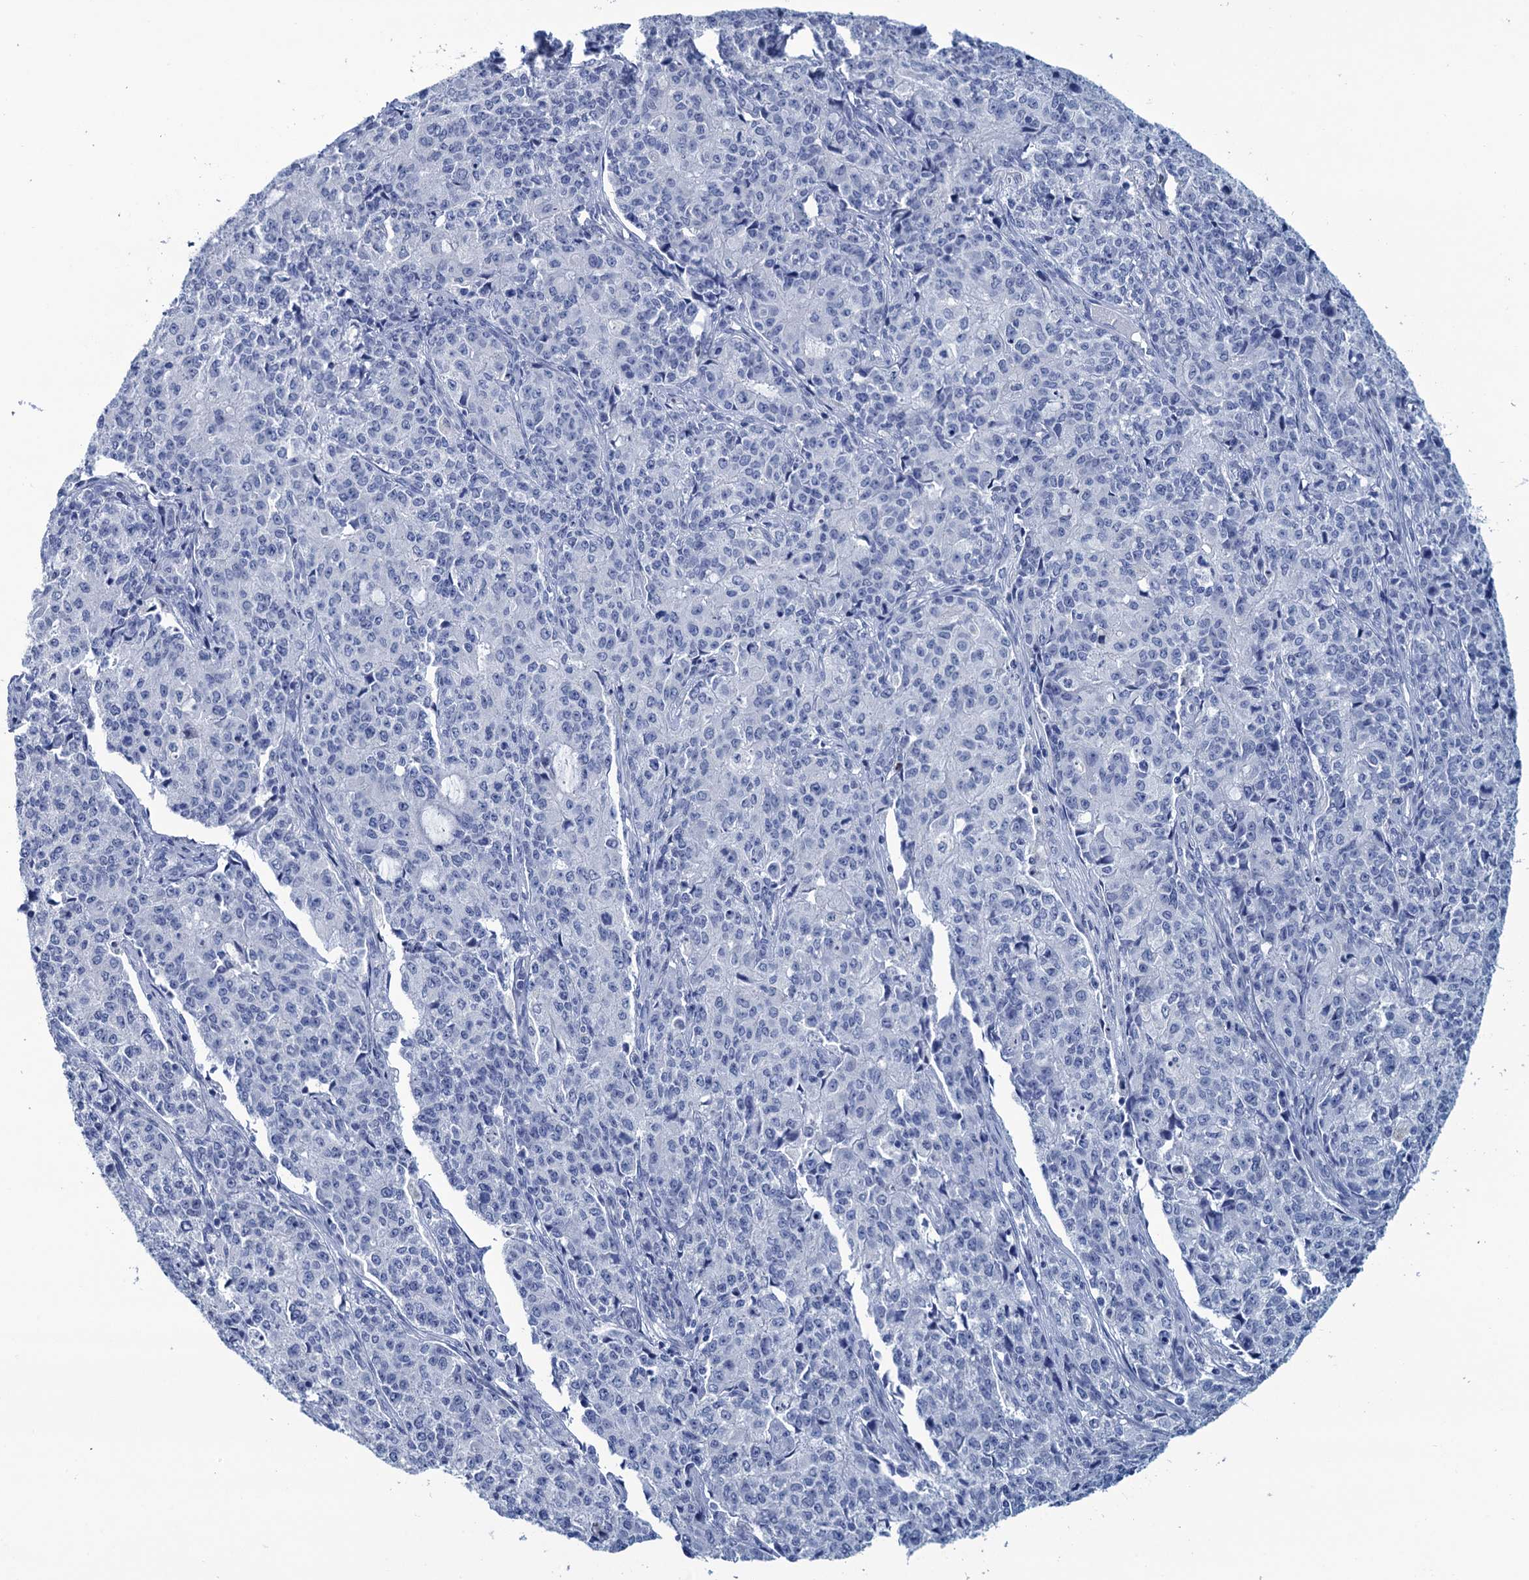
{"staining": {"intensity": "negative", "quantity": "none", "location": "none"}, "tissue": "endometrial cancer", "cell_type": "Tumor cells", "image_type": "cancer", "snomed": [{"axis": "morphology", "description": "Adenocarcinoma, NOS"}, {"axis": "topography", "description": "Endometrium"}], "caption": "High magnification brightfield microscopy of endometrial adenocarcinoma stained with DAB (brown) and counterstained with hematoxylin (blue): tumor cells show no significant staining. The staining was performed using DAB to visualize the protein expression in brown, while the nuclei were stained in blue with hematoxylin (Magnification: 20x).", "gene": "RHCG", "patient": {"sex": "female", "age": 50}}